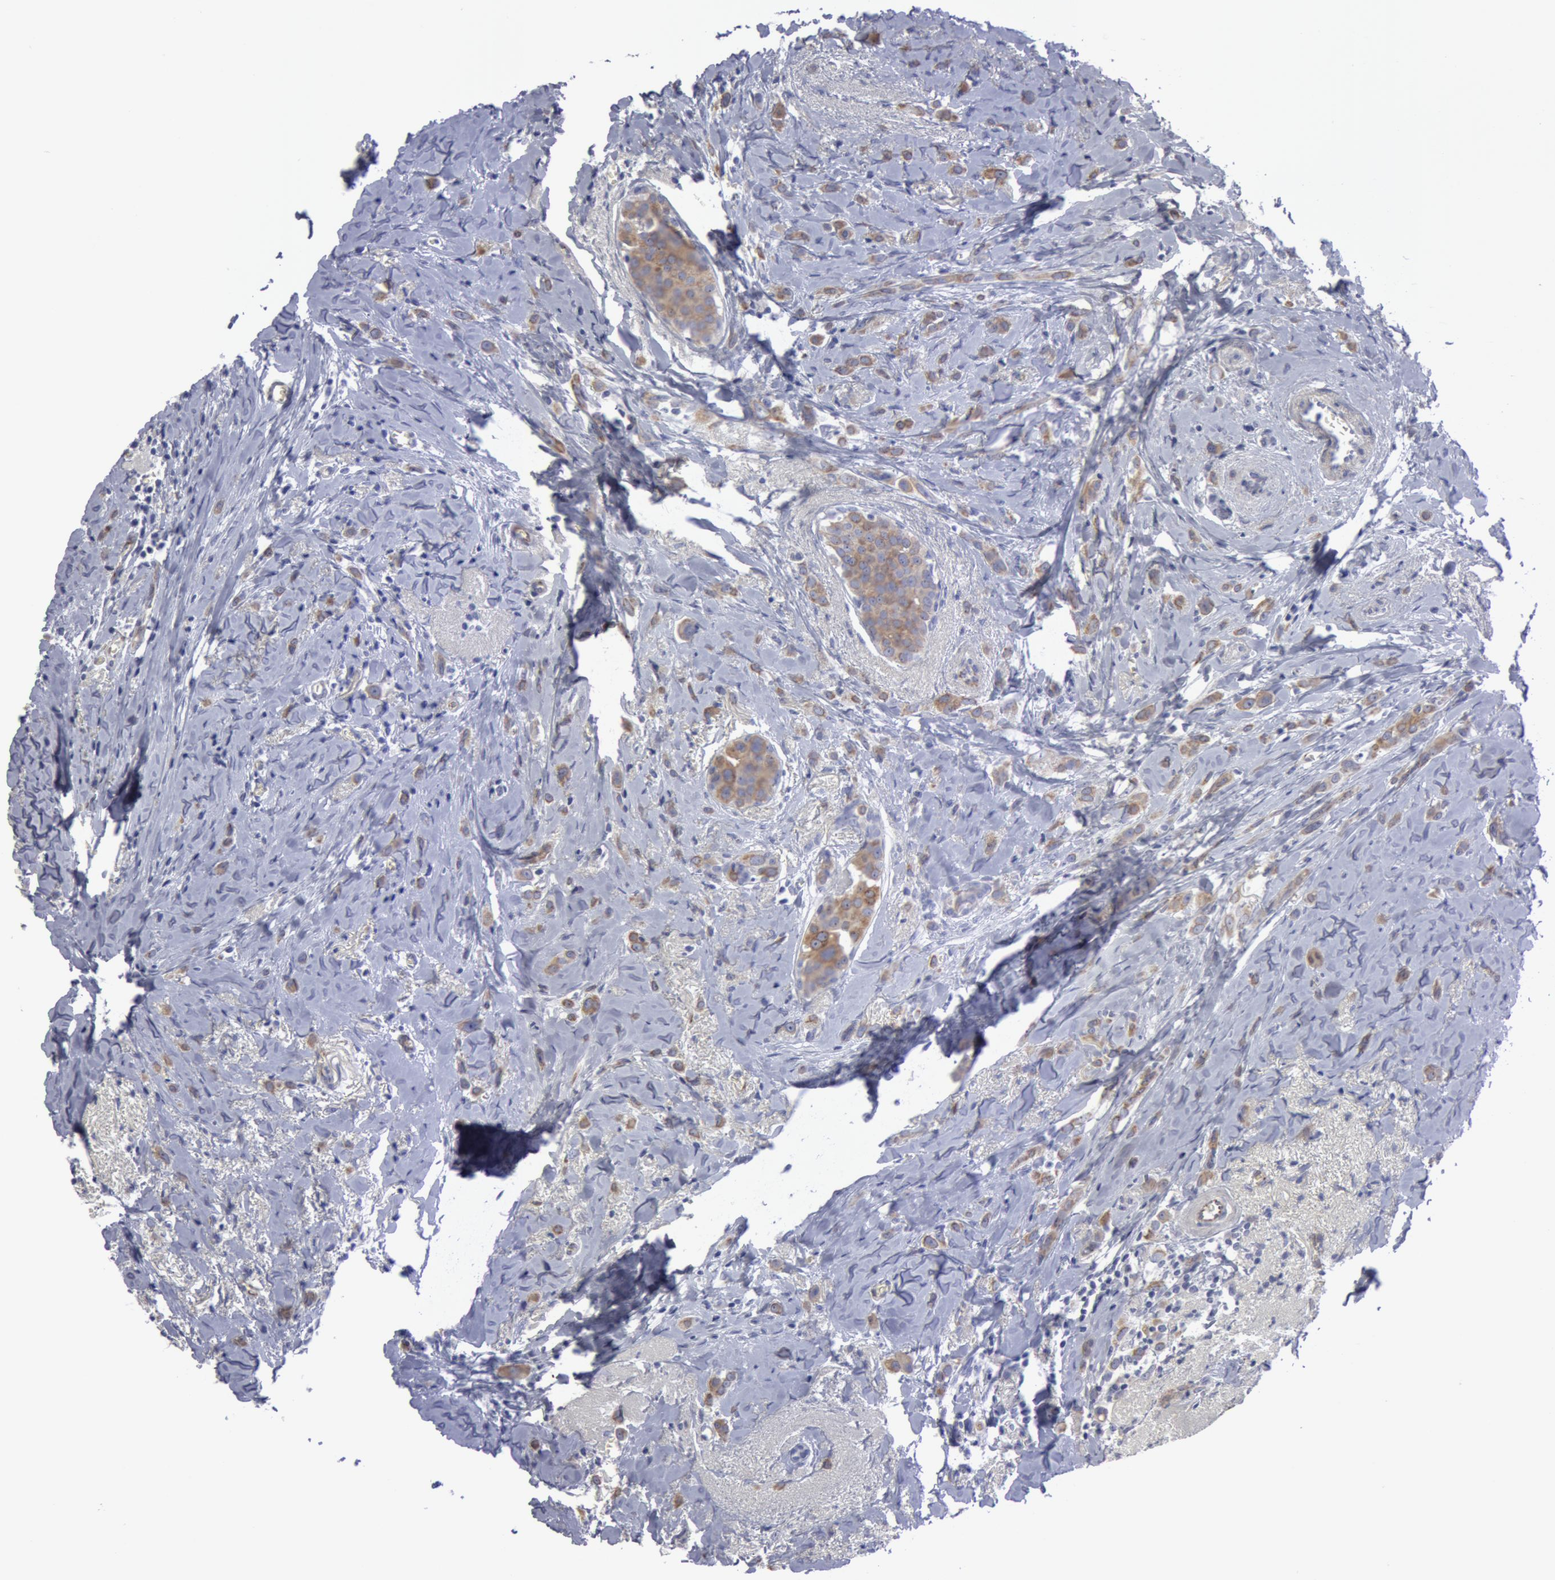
{"staining": {"intensity": "weak", "quantity": "<25%", "location": "cytoplasmic/membranous"}, "tissue": "breast cancer", "cell_type": "Tumor cells", "image_type": "cancer", "snomed": [{"axis": "morphology", "description": "Lobular carcinoma"}, {"axis": "topography", "description": "Breast"}], "caption": "This photomicrograph is of breast cancer (lobular carcinoma) stained with IHC to label a protein in brown with the nuclei are counter-stained blue. There is no positivity in tumor cells. (Stains: DAB immunohistochemistry with hematoxylin counter stain, Microscopy: brightfield microscopy at high magnification).", "gene": "SMC1B", "patient": {"sex": "female", "age": 57}}